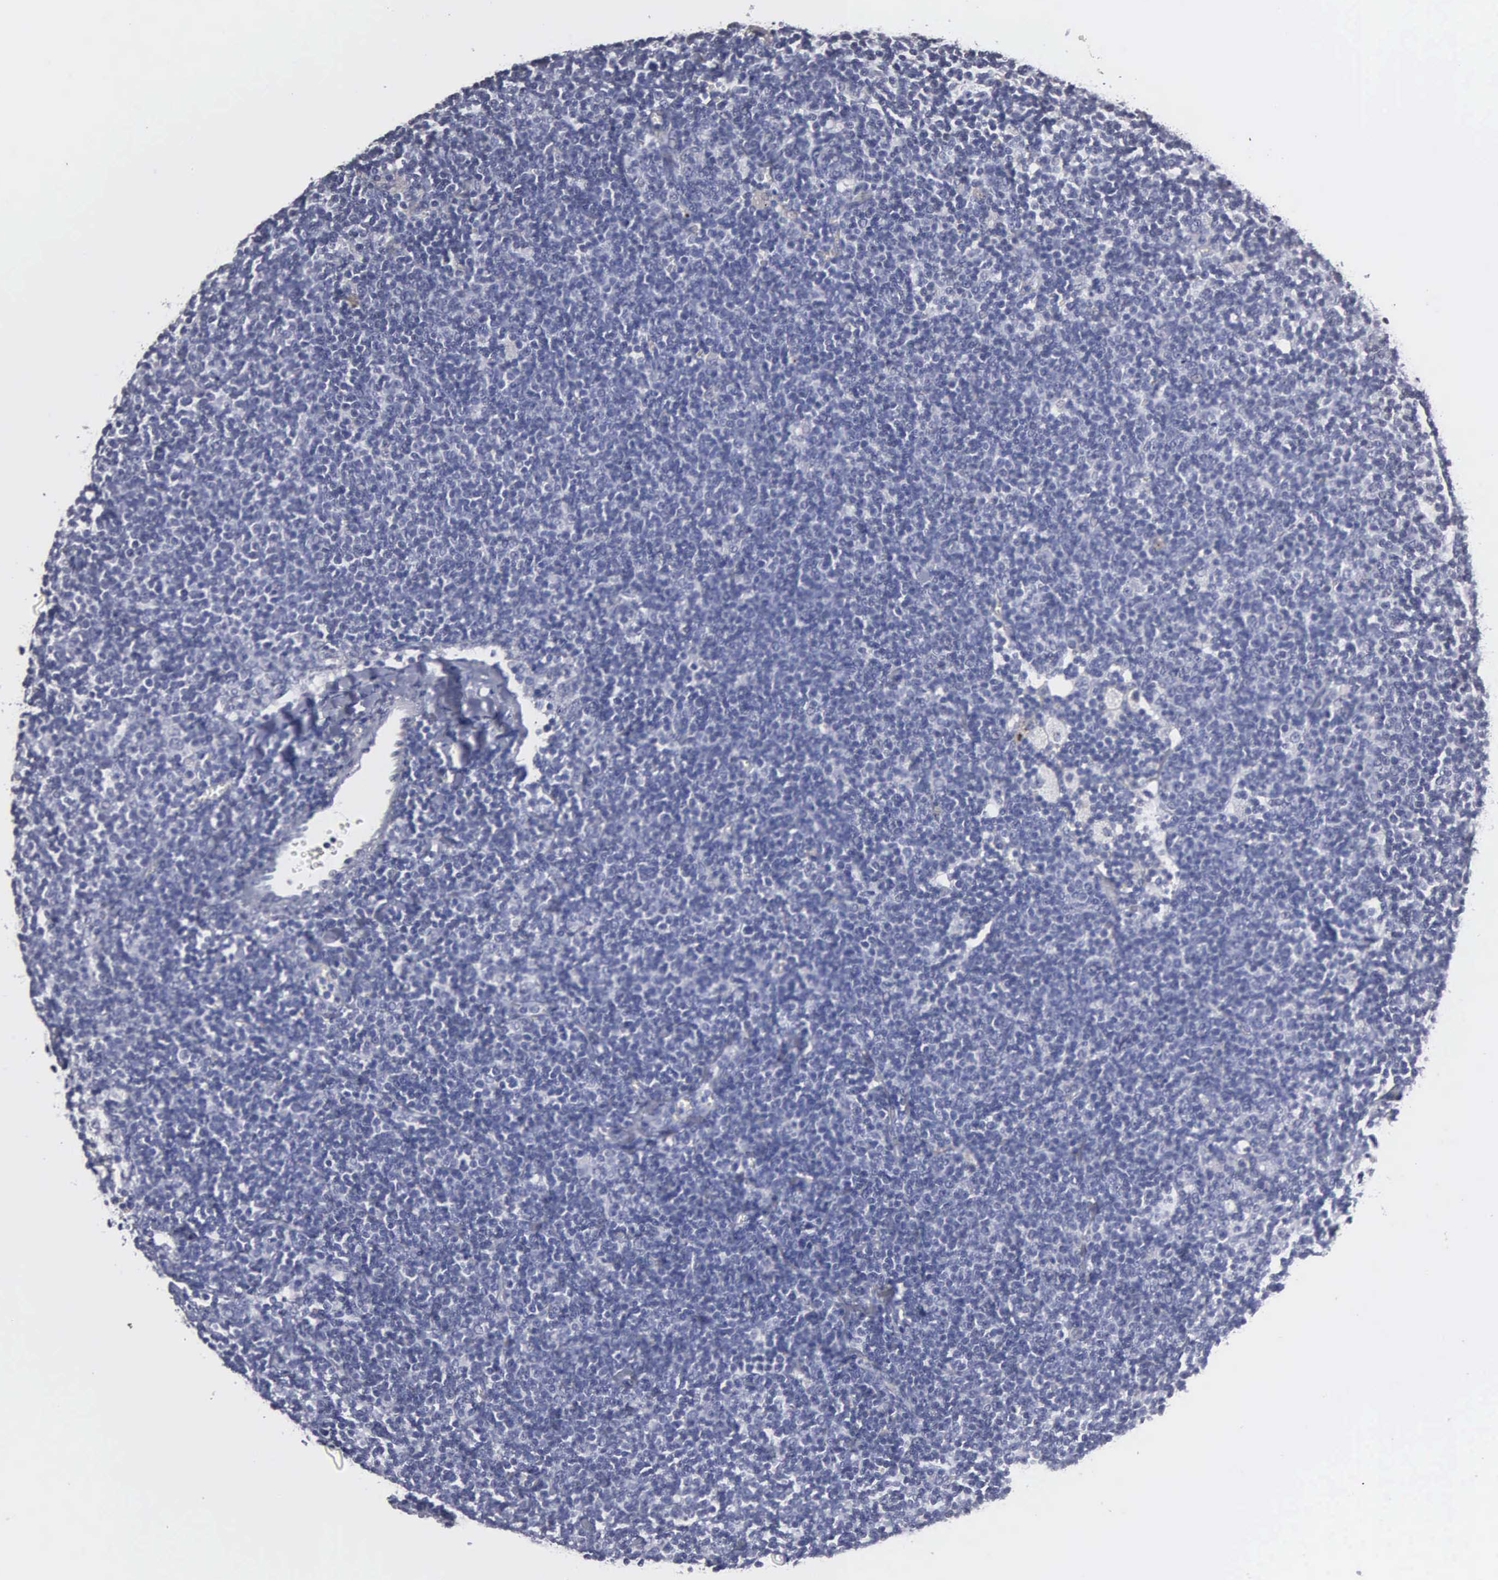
{"staining": {"intensity": "negative", "quantity": "none", "location": "none"}, "tissue": "lymphoma", "cell_type": "Tumor cells", "image_type": "cancer", "snomed": [{"axis": "morphology", "description": "Malignant lymphoma, non-Hodgkin's type, Low grade"}, {"axis": "topography", "description": "Lymph node"}], "caption": "Immunohistochemistry (IHC) histopathology image of neoplastic tissue: human malignant lymphoma, non-Hodgkin's type (low-grade) stained with DAB (3,3'-diaminobenzidine) displays no significant protein expression in tumor cells.", "gene": "UPB1", "patient": {"sex": "male", "age": 65}}